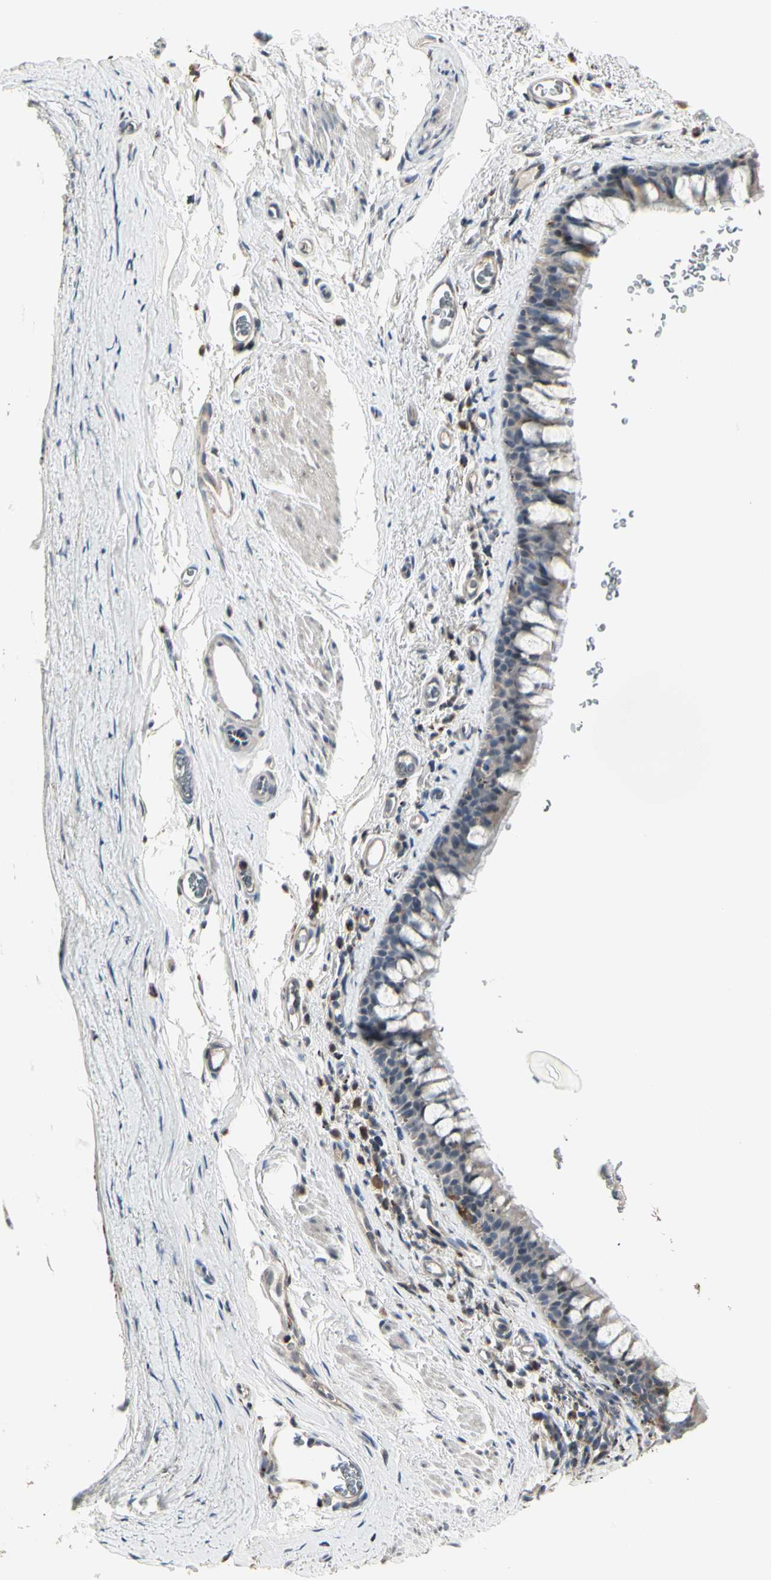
{"staining": {"intensity": "moderate", "quantity": "25%-75%", "location": "cytoplasmic/membranous"}, "tissue": "bronchus", "cell_type": "Respiratory epithelial cells", "image_type": "normal", "snomed": [{"axis": "morphology", "description": "Normal tissue, NOS"}, {"axis": "morphology", "description": "Malignant melanoma, Metastatic site"}, {"axis": "topography", "description": "Bronchus"}, {"axis": "topography", "description": "Lung"}], "caption": "This is an image of immunohistochemistry staining of unremarkable bronchus, which shows moderate staining in the cytoplasmic/membranous of respiratory epithelial cells.", "gene": "TMEM176A", "patient": {"sex": "male", "age": 64}}